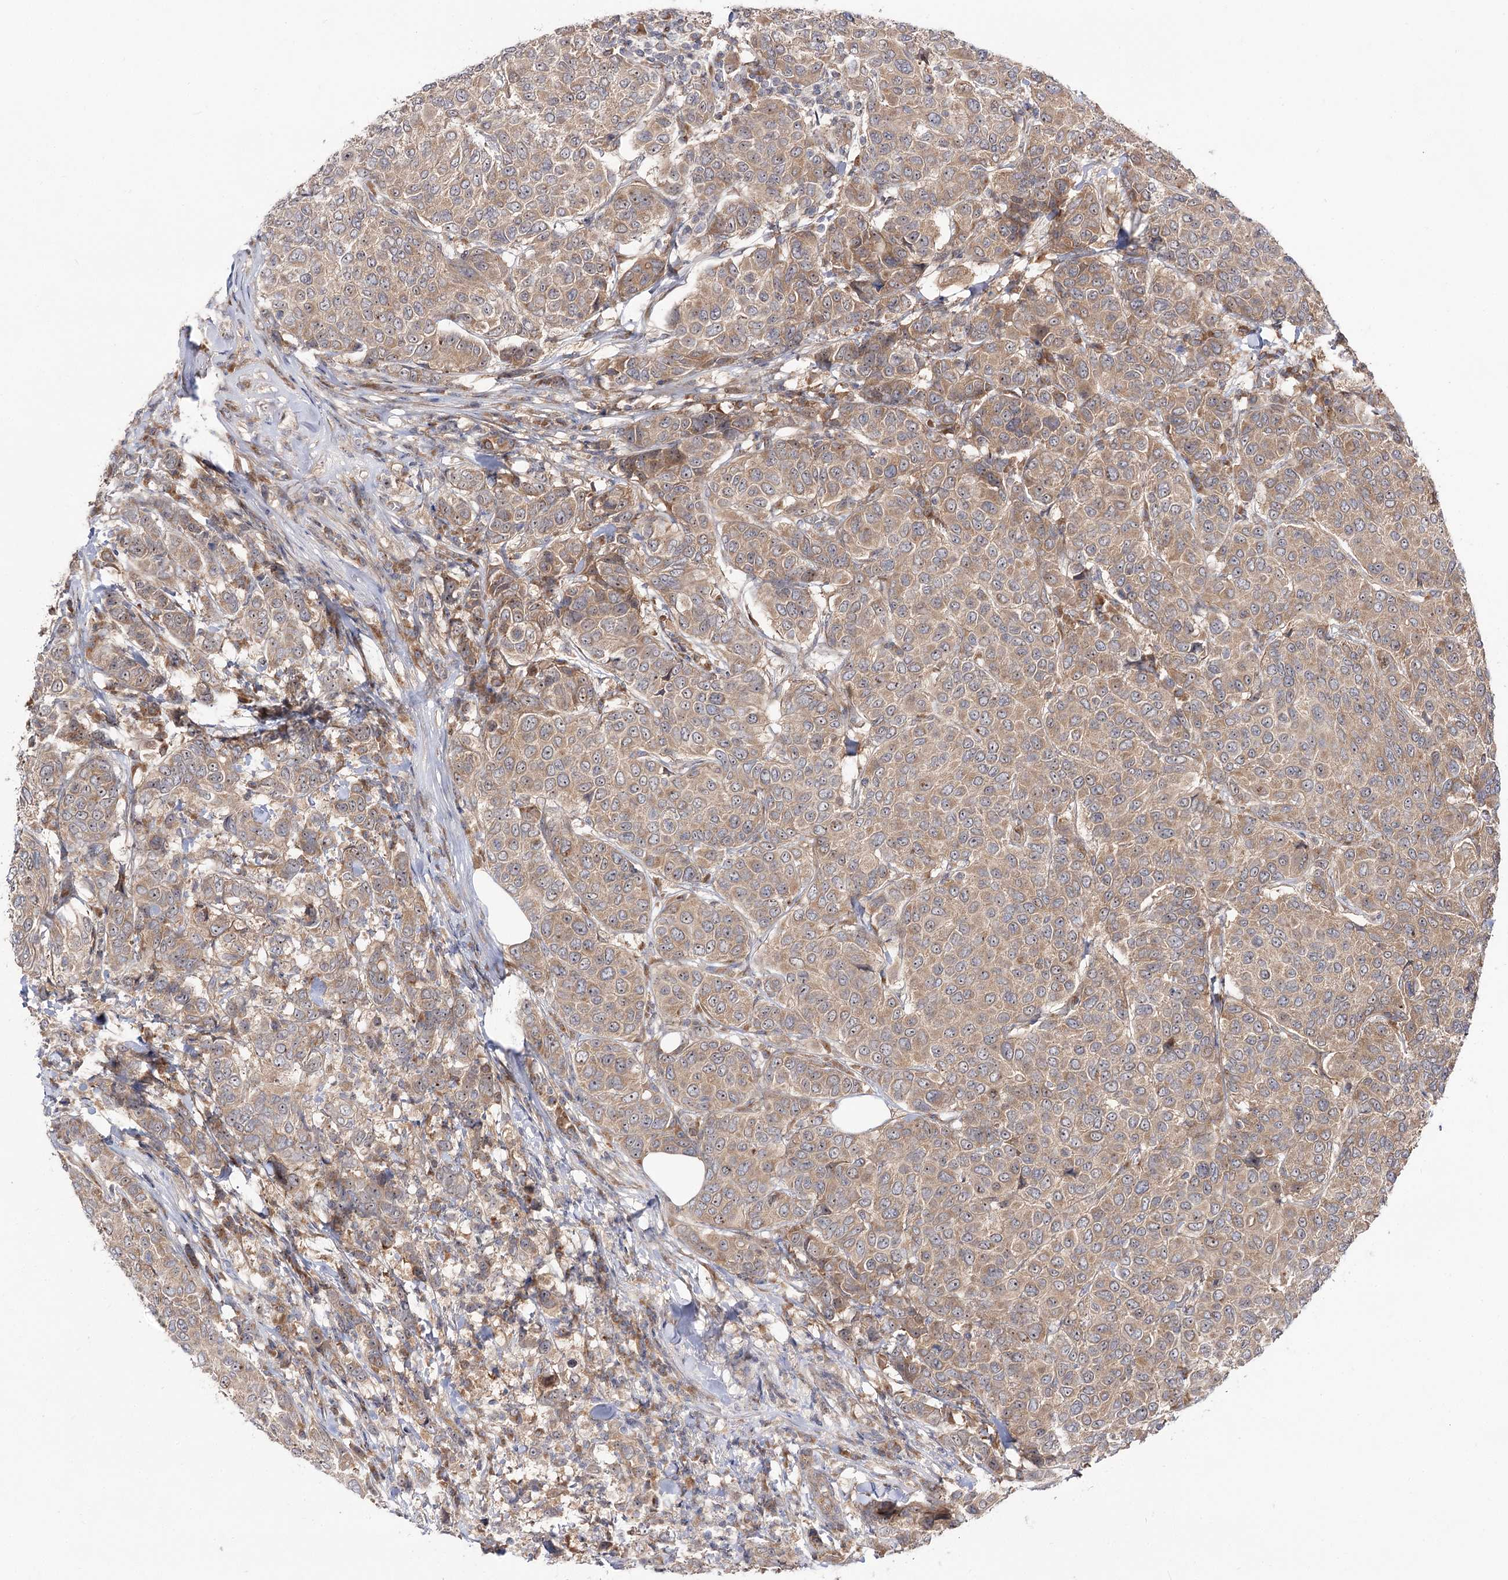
{"staining": {"intensity": "moderate", "quantity": ">75%", "location": "cytoplasmic/membranous"}, "tissue": "breast cancer", "cell_type": "Tumor cells", "image_type": "cancer", "snomed": [{"axis": "morphology", "description": "Duct carcinoma"}, {"axis": "topography", "description": "Breast"}], "caption": "Moderate cytoplasmic/membranous protein positivity is seen in about >75% of tumor cells in breast cancer.", "gene": "C11orf80", "patient": {"sex": "female", "age": 55}}